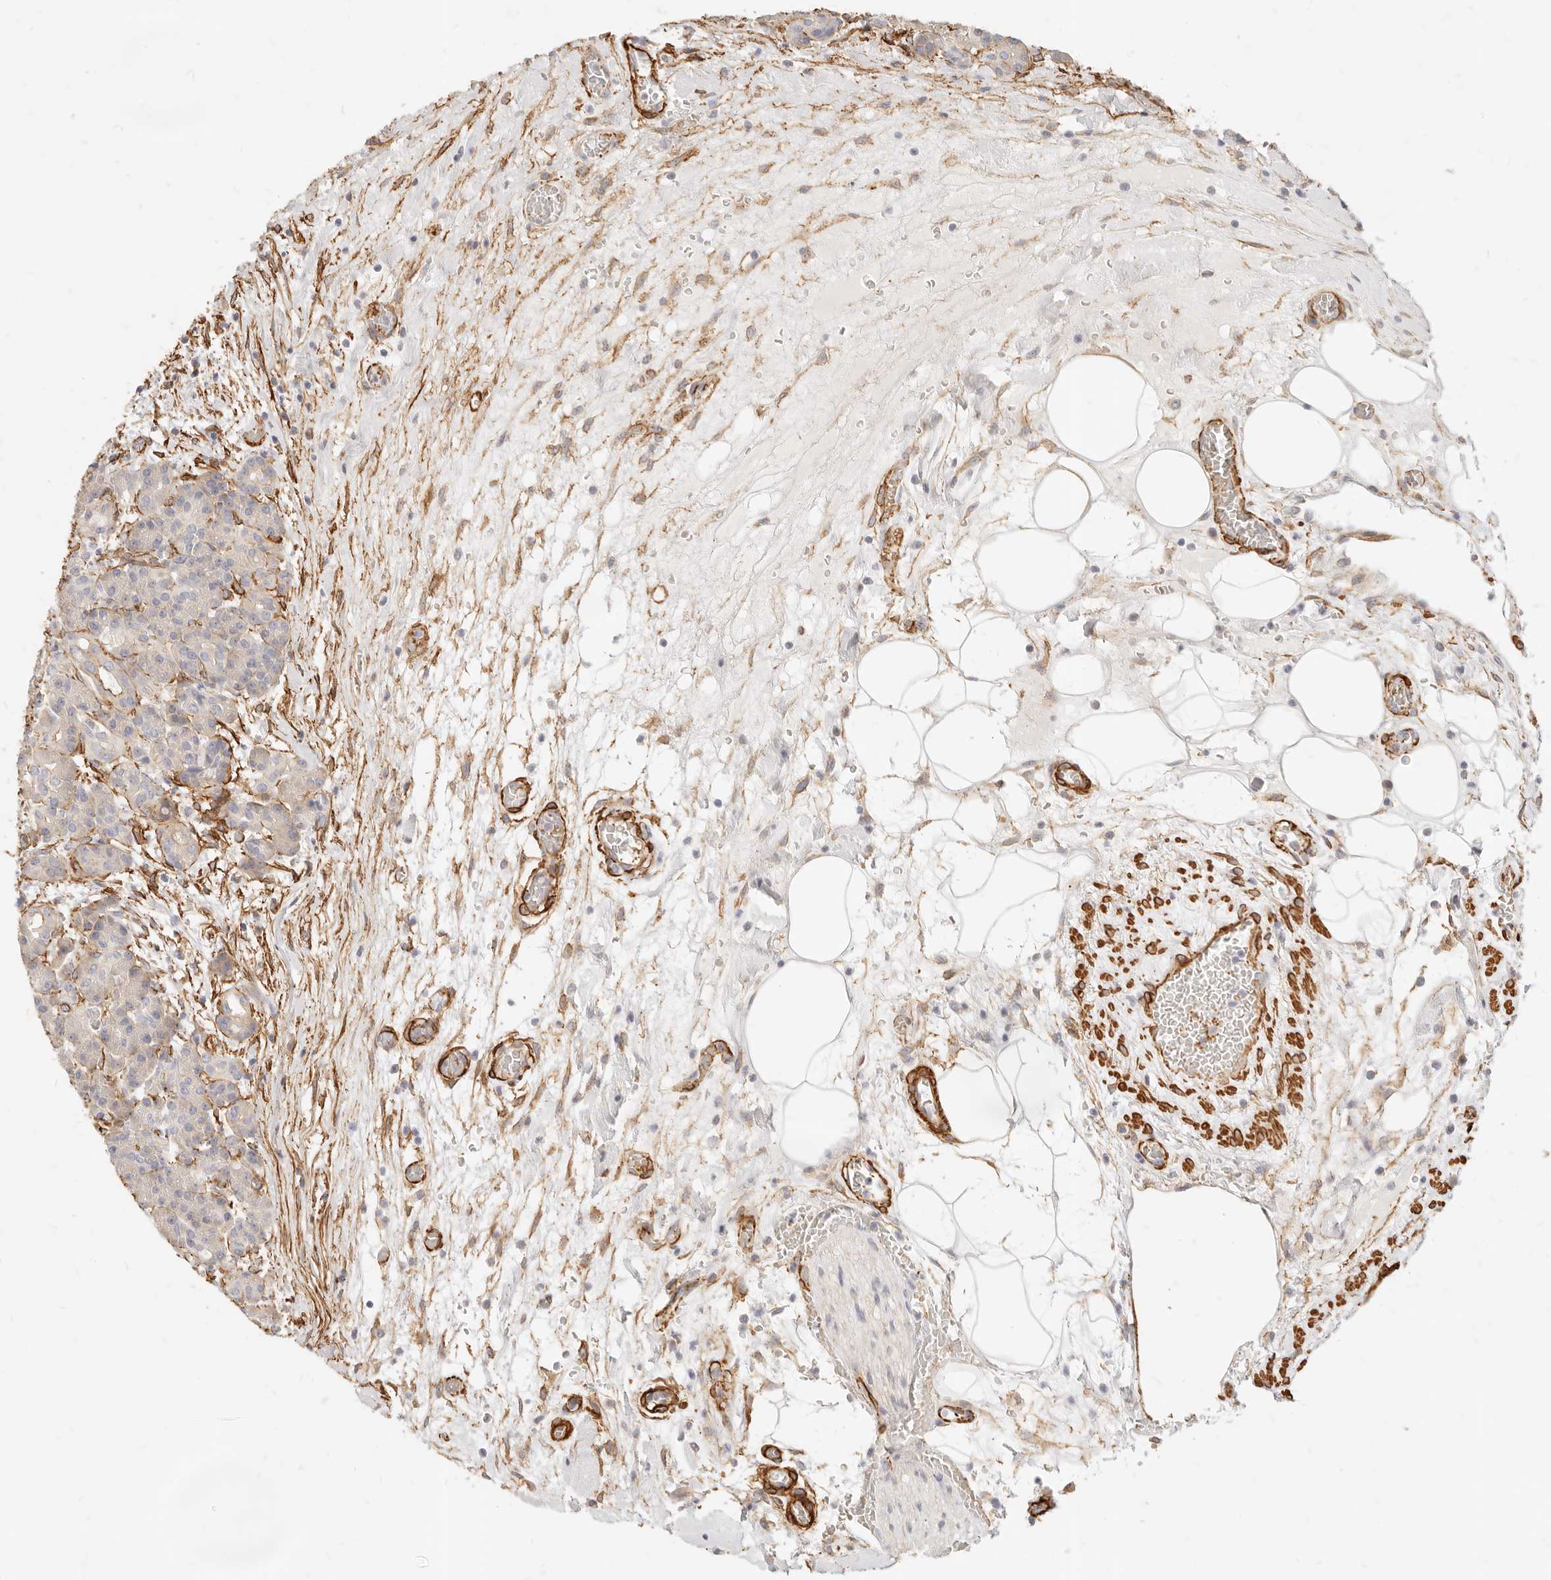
{"staining": {"intensity": "moderate", "quantity": "<25%", "location": "cytoplasmic/membranous"}, "tissue": "pancreas", "cell_type": "Exocrine glandular cells", "image_type": "normal", "snomed": [{"axis": "morphology", "description": "Normal tissue, NOS"}, {"axis": "topography", "description": "Pancreas"}], "caption": "Benign pancreas was stained to show a protein in brown. There is low levels of moderate cytoplasmic/membranous expression in approximately <25% of exocrine glandular cells.", "gene": "TMTC2", "patient": {"sex": "male", "age": 63}}